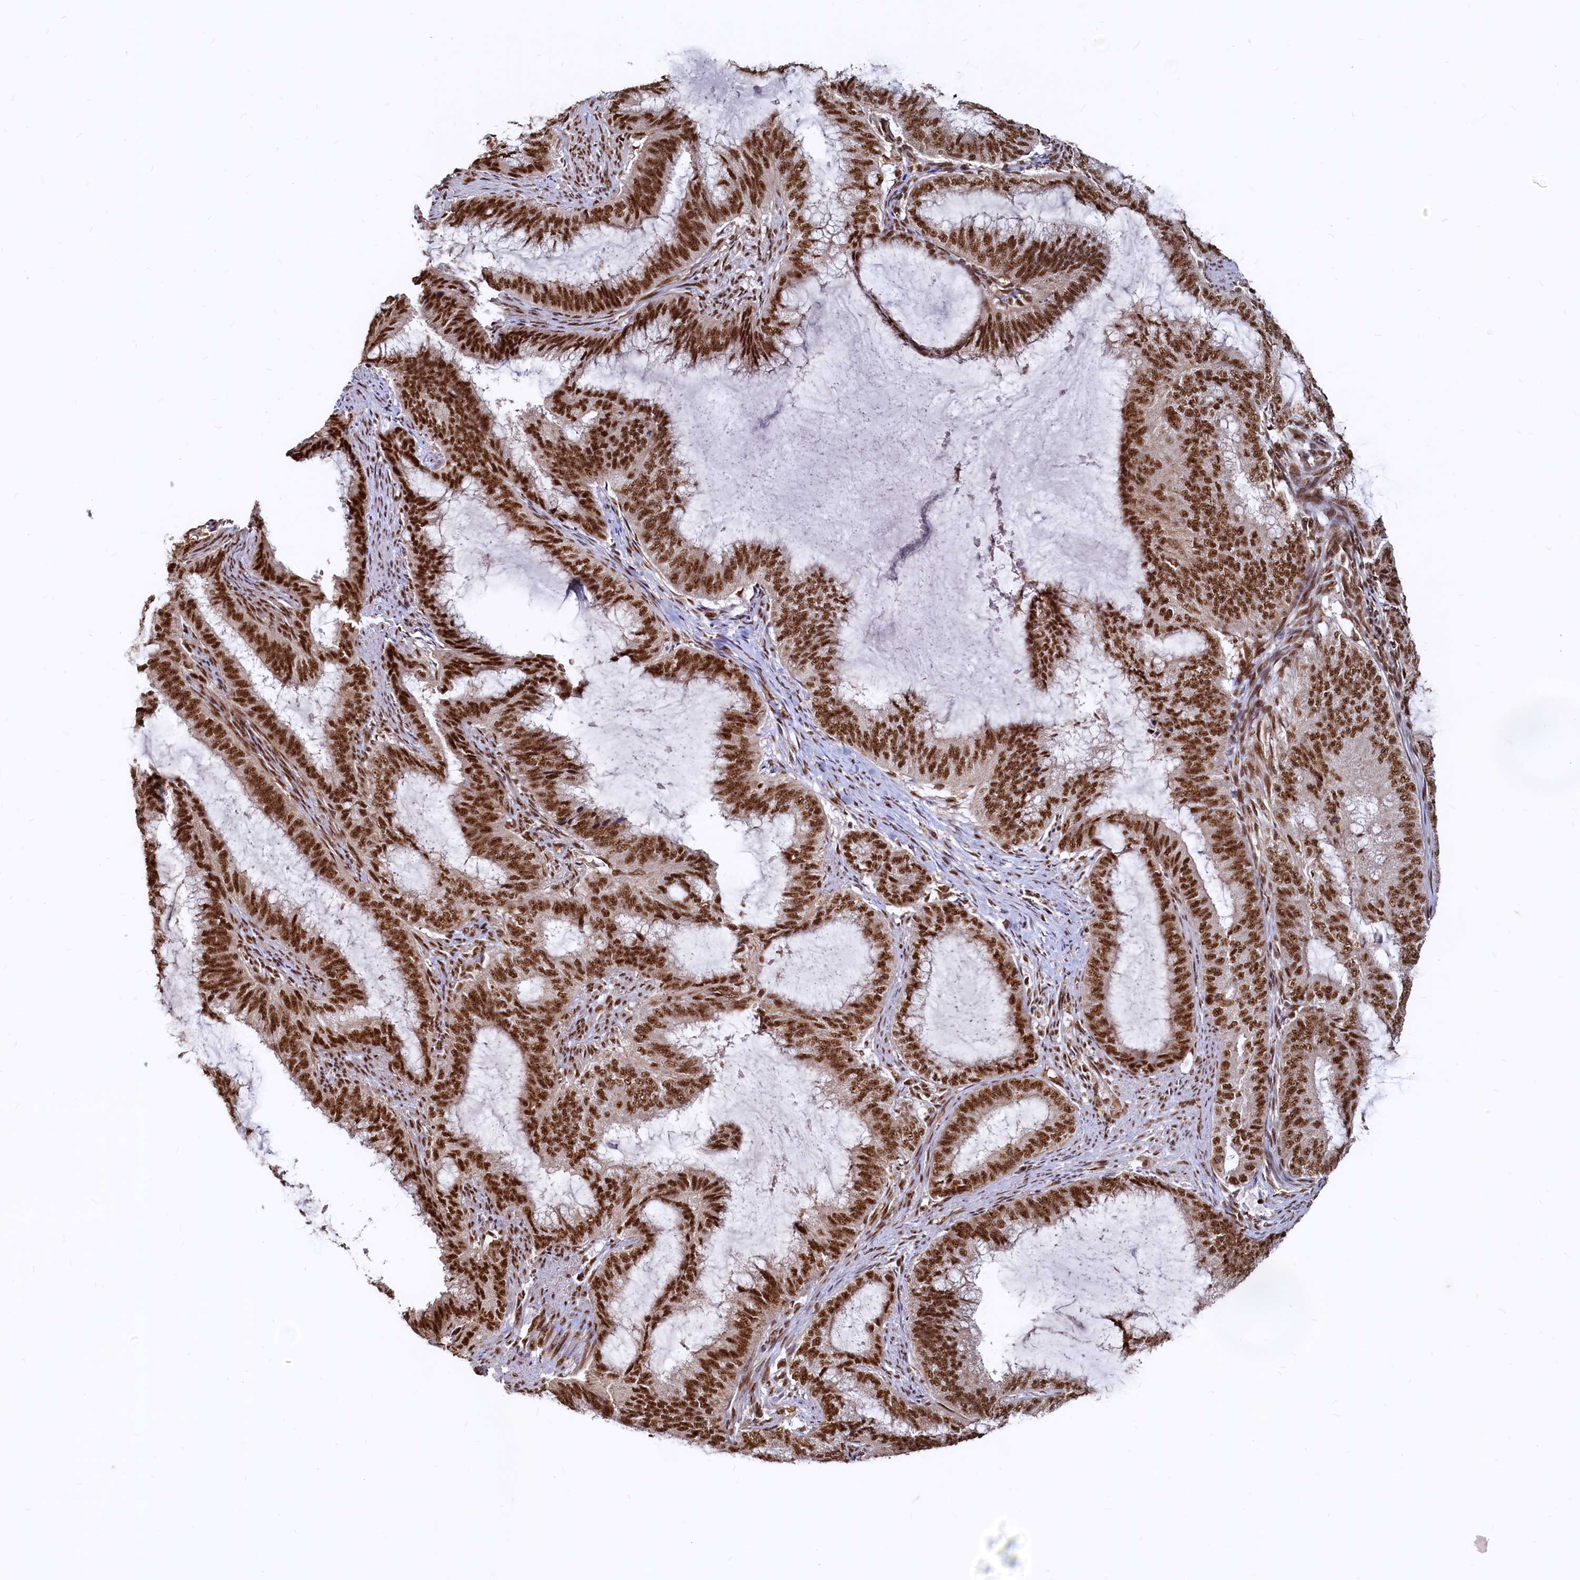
{"staining": {"intensity": "strong", "quantity": ">75%", "location": "nuclear"}, "tissue": "endometrial cancer", "cell_type": "Tumor cells", "image_type": "cancer", "snomed": [{"axis": "morphology", "description": "Adenocarcinoma, NOS"}, {"axis": "topography", "description": "Endometrium"}], "caption": "Human endometrial cancer stained with a protein marker demonstrates strong staining in tumor cells.", "gene": "RSRC2", "patient": {"sex": "female", "age": 51}}